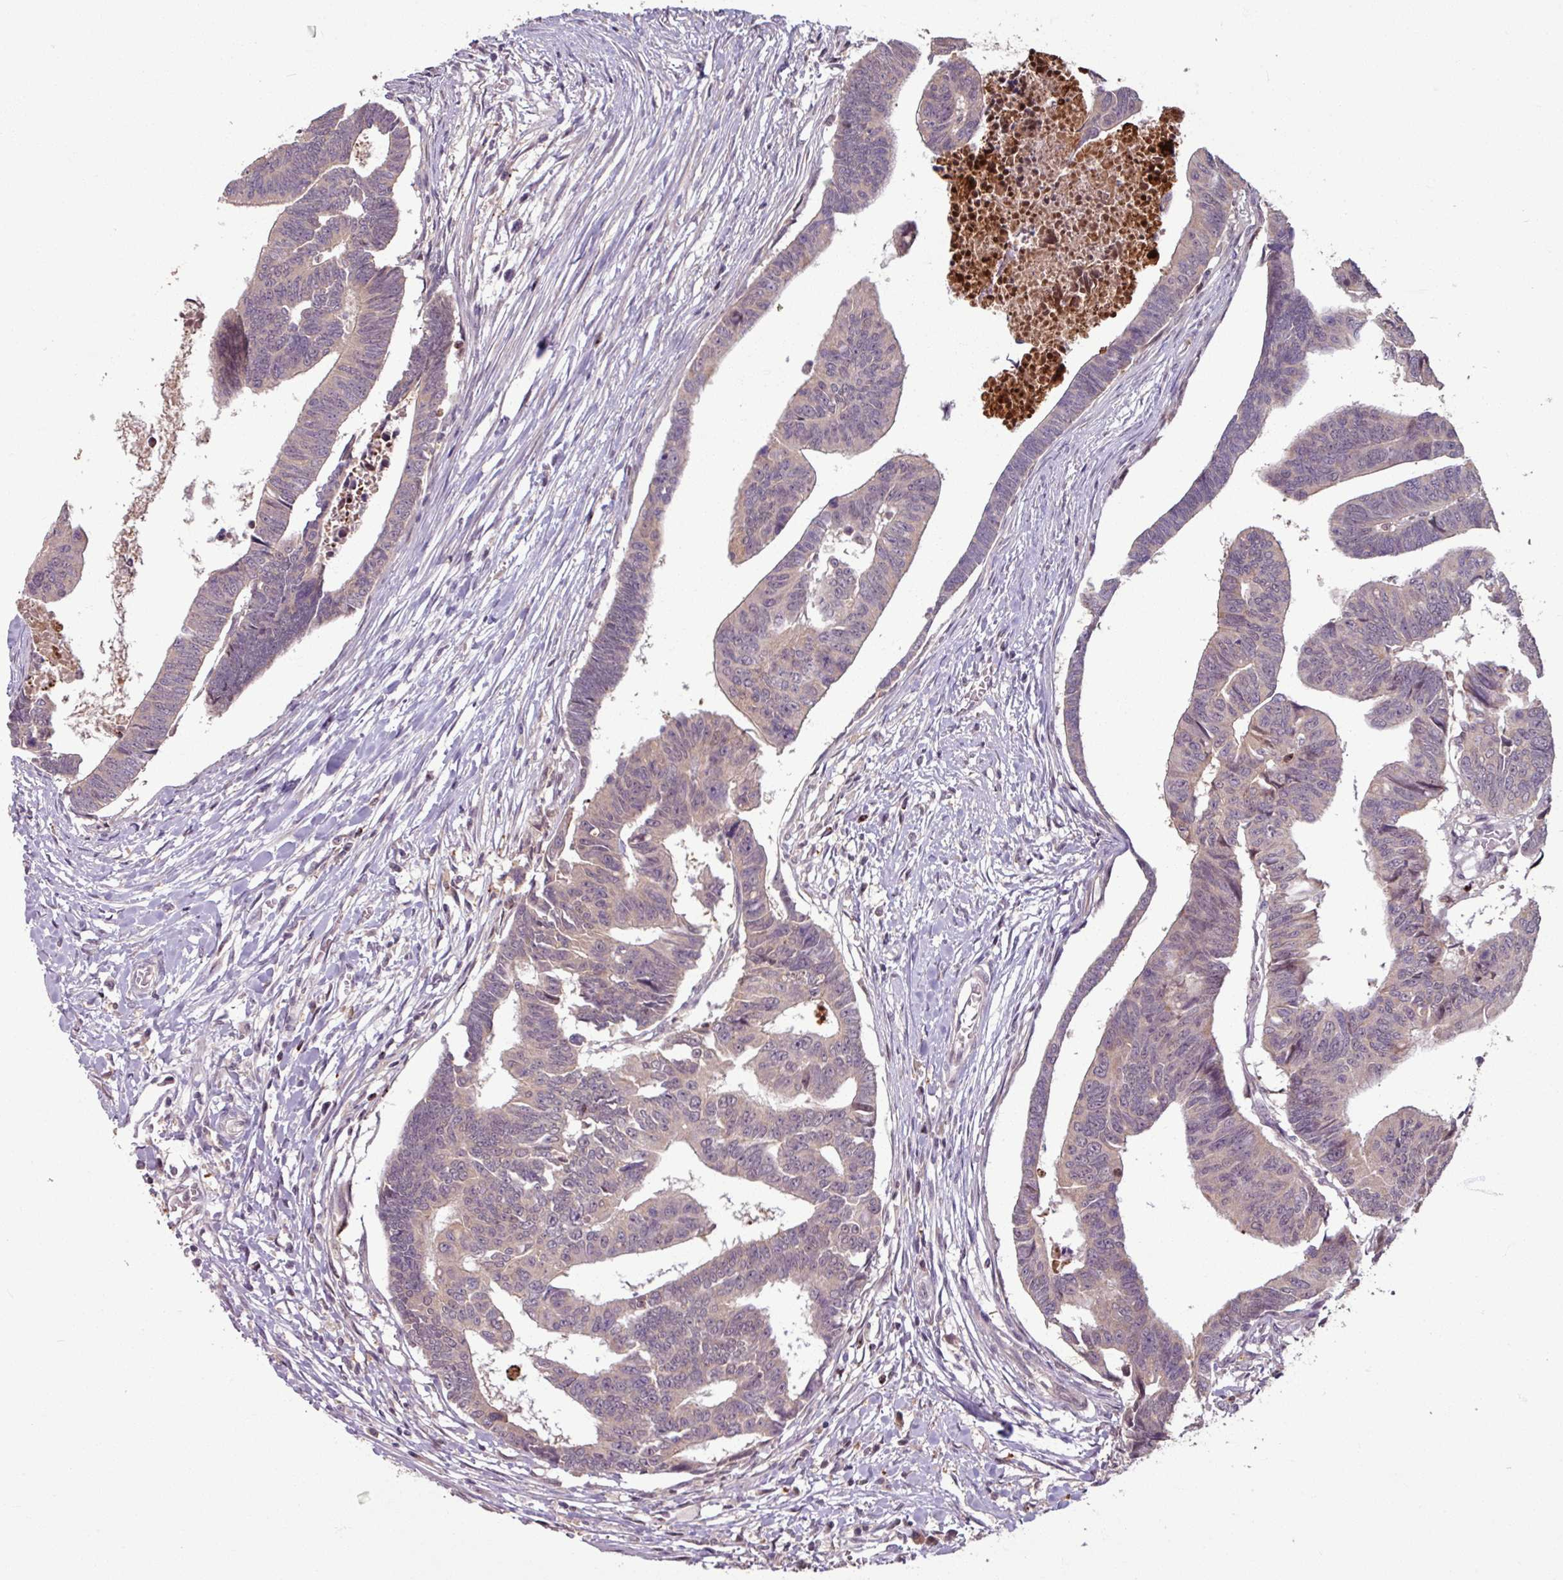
{"staining": {"intensity": "weak", "quantity": "<25%", "location": "cytoplasmic/membranous"}, "tissue": "colorectal cancer", "cell_type": "Tumor cells", "image_type": "cancer", "snomed": [{"axis": "morphology", "description": "Adenocarcinoma, NOS"}, {"axis": "topography", "description": "Rectum"}], "caption": "Tumor cells are negative for protein expression in human colorectal cancer (adenocarcinoma). The staining is performed using DAB brown chromogen with nuclei counter-stained in using hematoxylin.", "gene": "OR6B1", "patient": {"sex": "female", "age": 65}}